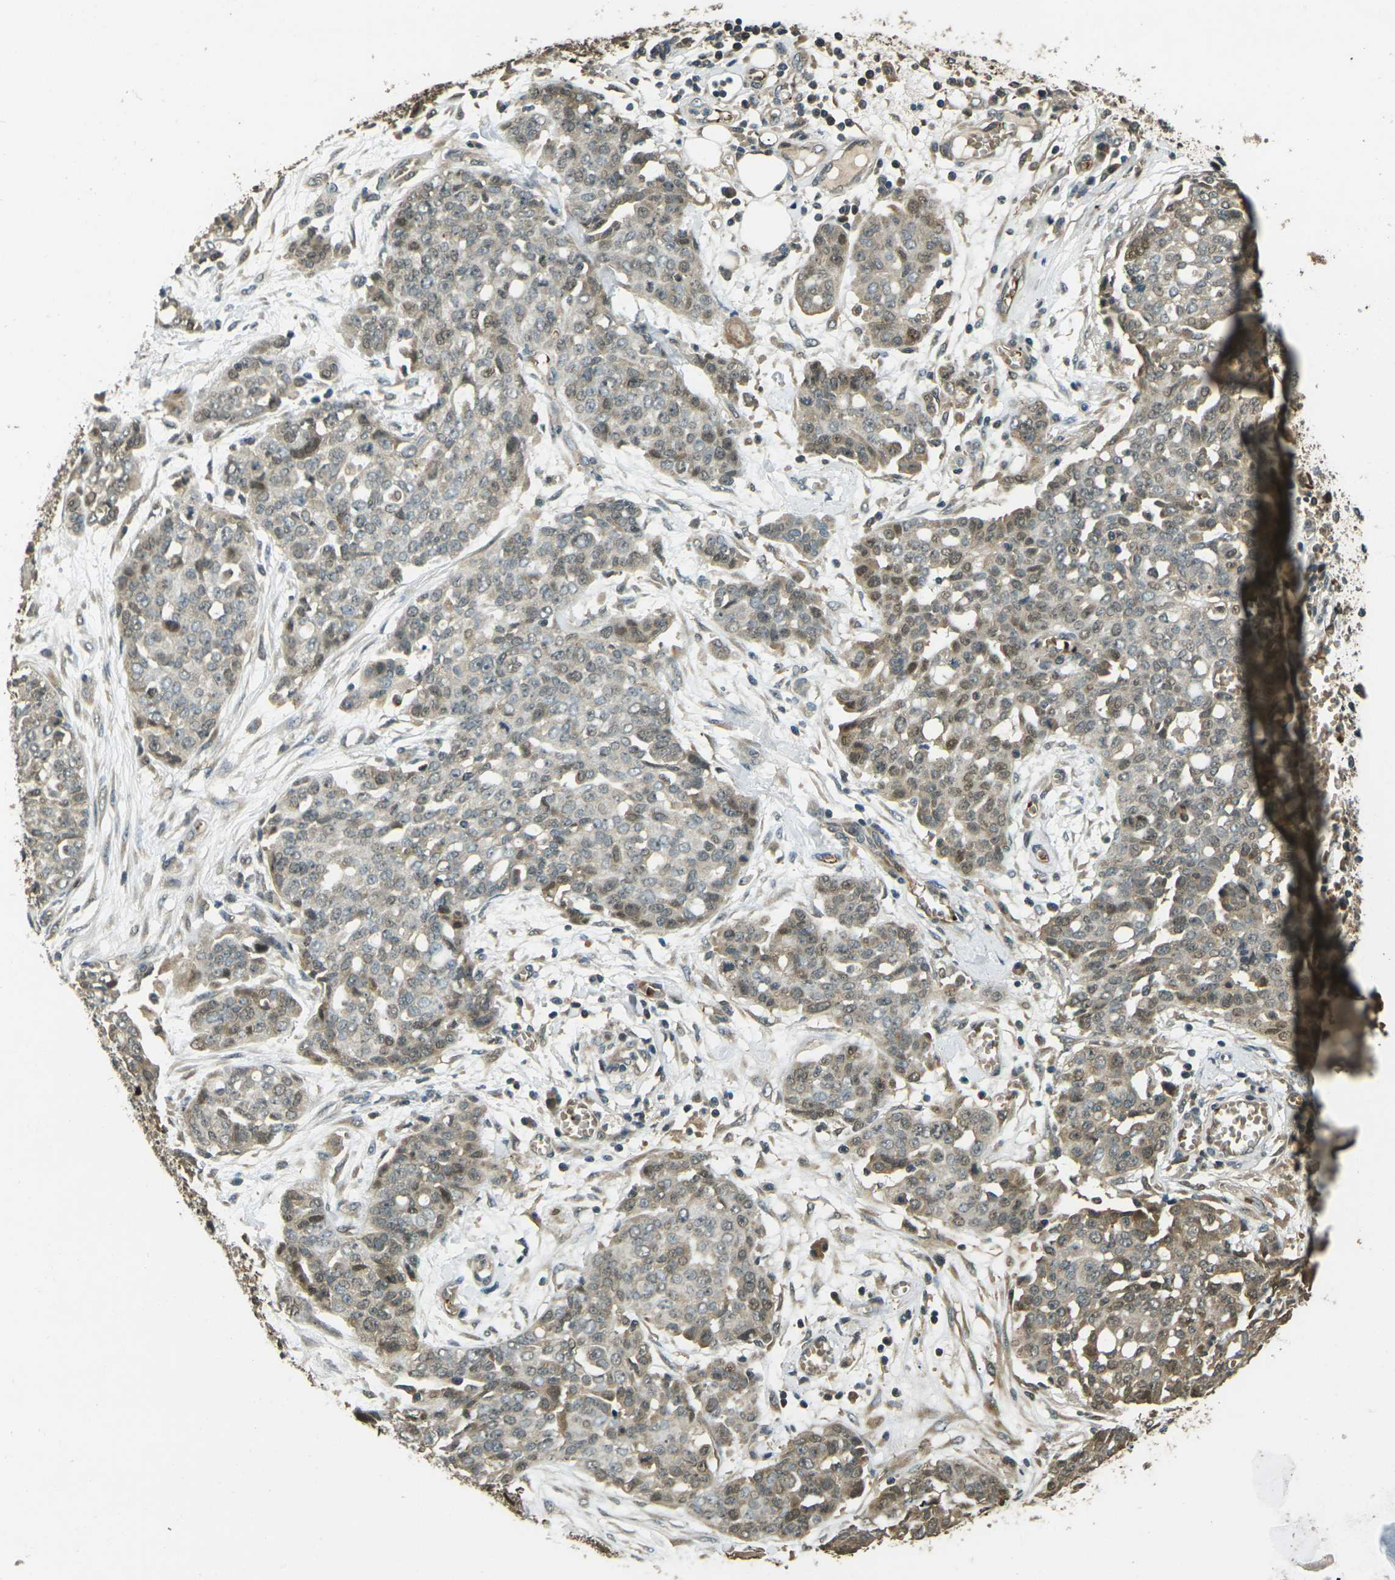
{"staining": {"intensity": "weak", "quantity": ">75%", "location": "cytoplasmic/membranous,nuclear"}, "tissue": "ovarian cancer", "cell_type": "Tumor cells", "image_type": "cancer", "snomed": [{"axis": "morphology", "description": "Cystadenocarcinoma, serous, NOS"}, {"axis": "topography", "description": "Soft tissue"}, {"axis": "topography", "description": "Ovary"}], "caption": "A histopathology image of ovarian cancer (serous cystadenocarcinoma) stained for a protein displays weak cytoplasmic/membranous and nuclear brown staining in tumor cells.", "gene": "TOR1A", "patient": {"sex": "female", "age": 57}}